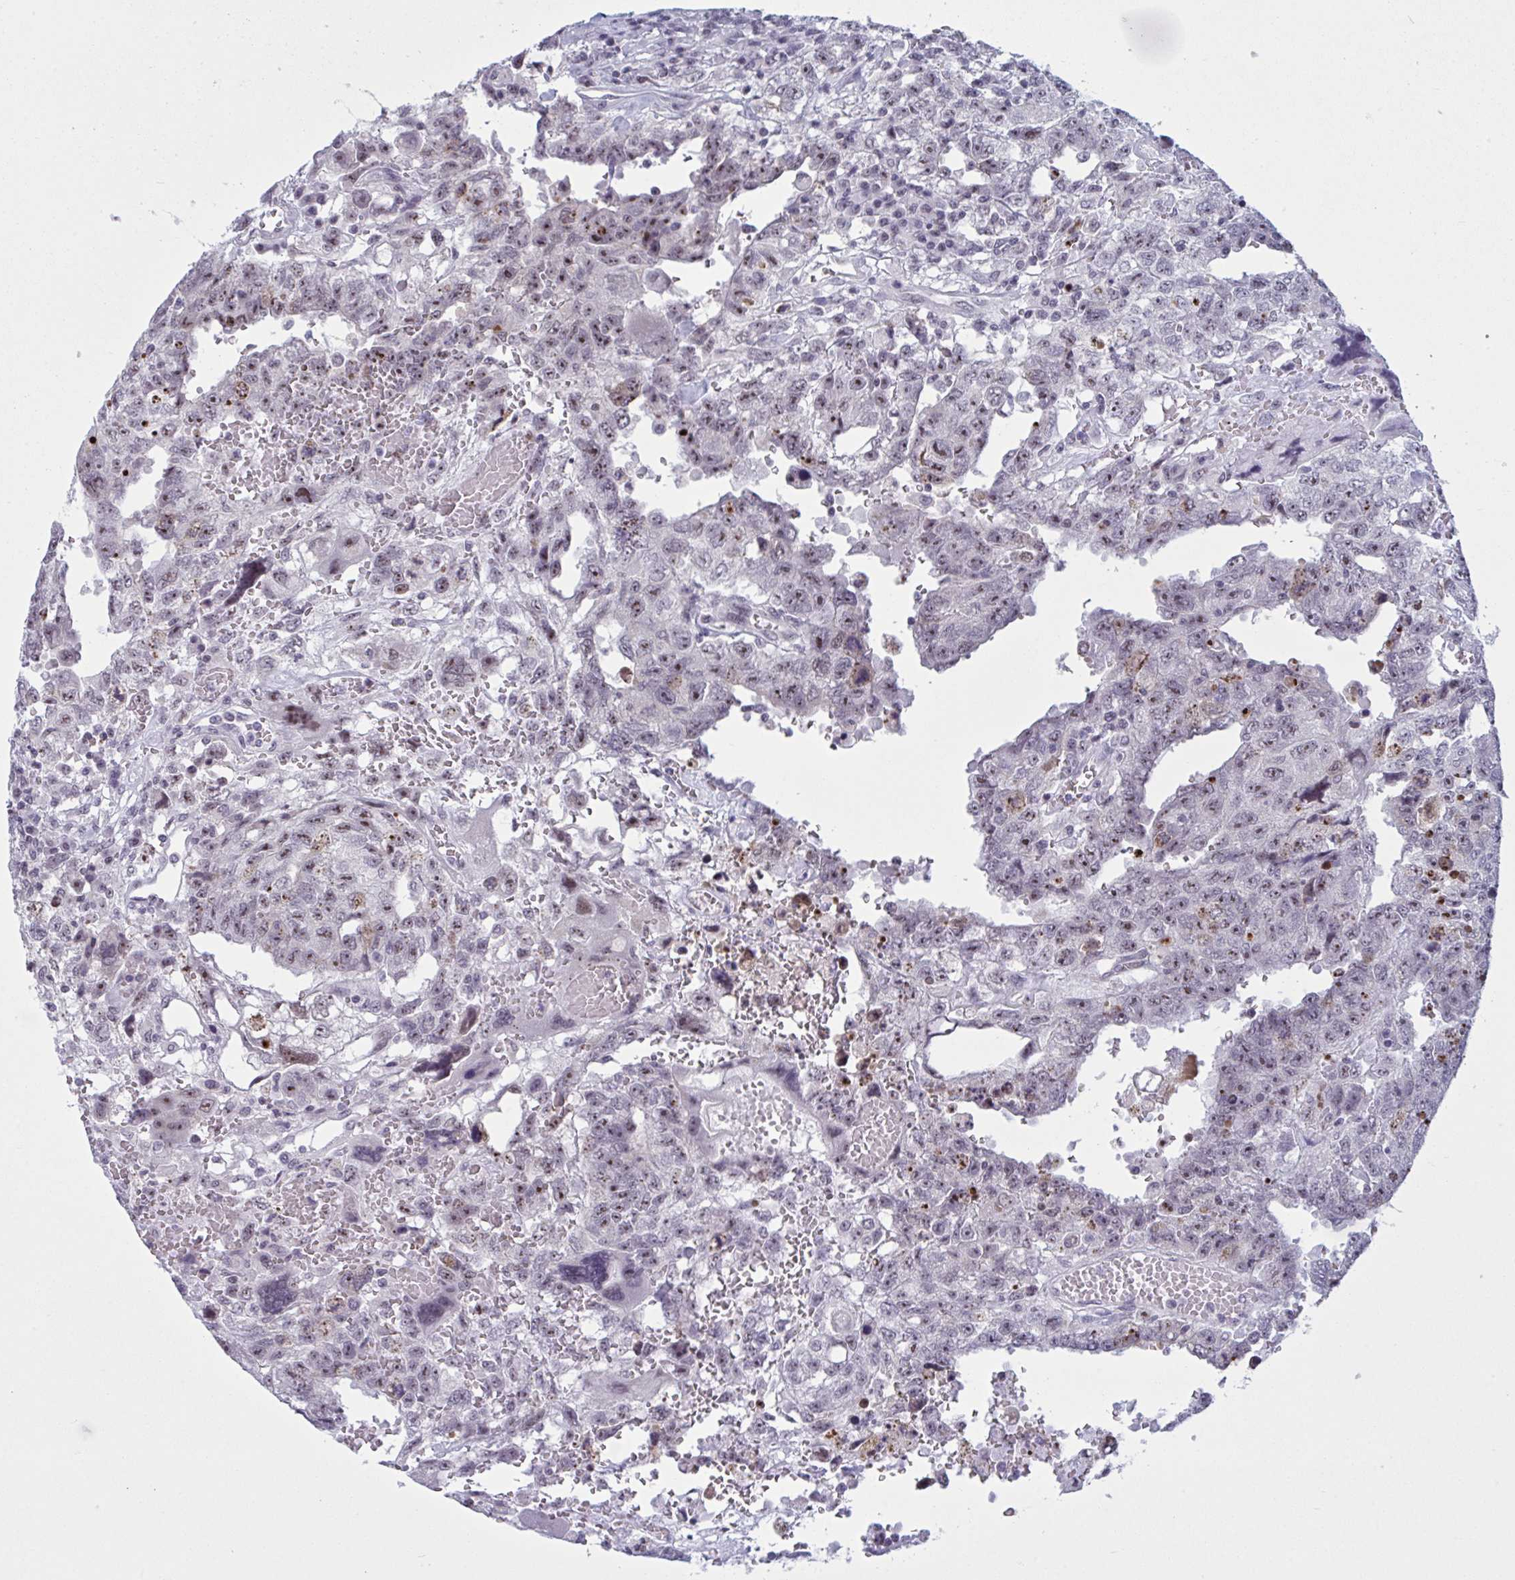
{"staining": {"intensity": "weak", "quantity": ">75%", "location": "nuclear"}, "tissue": "testis cancer", "cell_type": "Tumor cells", "image_type": "cancer", "snomed": [{"axis": "morphology", "description": "Carcinoma, Embryonal, NOS"}, {"axis": "topography", "description": "Testis"}], "caption": "There is low levels of weak nuclear positivity in tumor cells of testis cancer (embryonal carcinoma), as demonstrated by immunohistochemical staining (brown color).", "gene": "TGM6", "patient": {"sex": "male", "age": 26}}